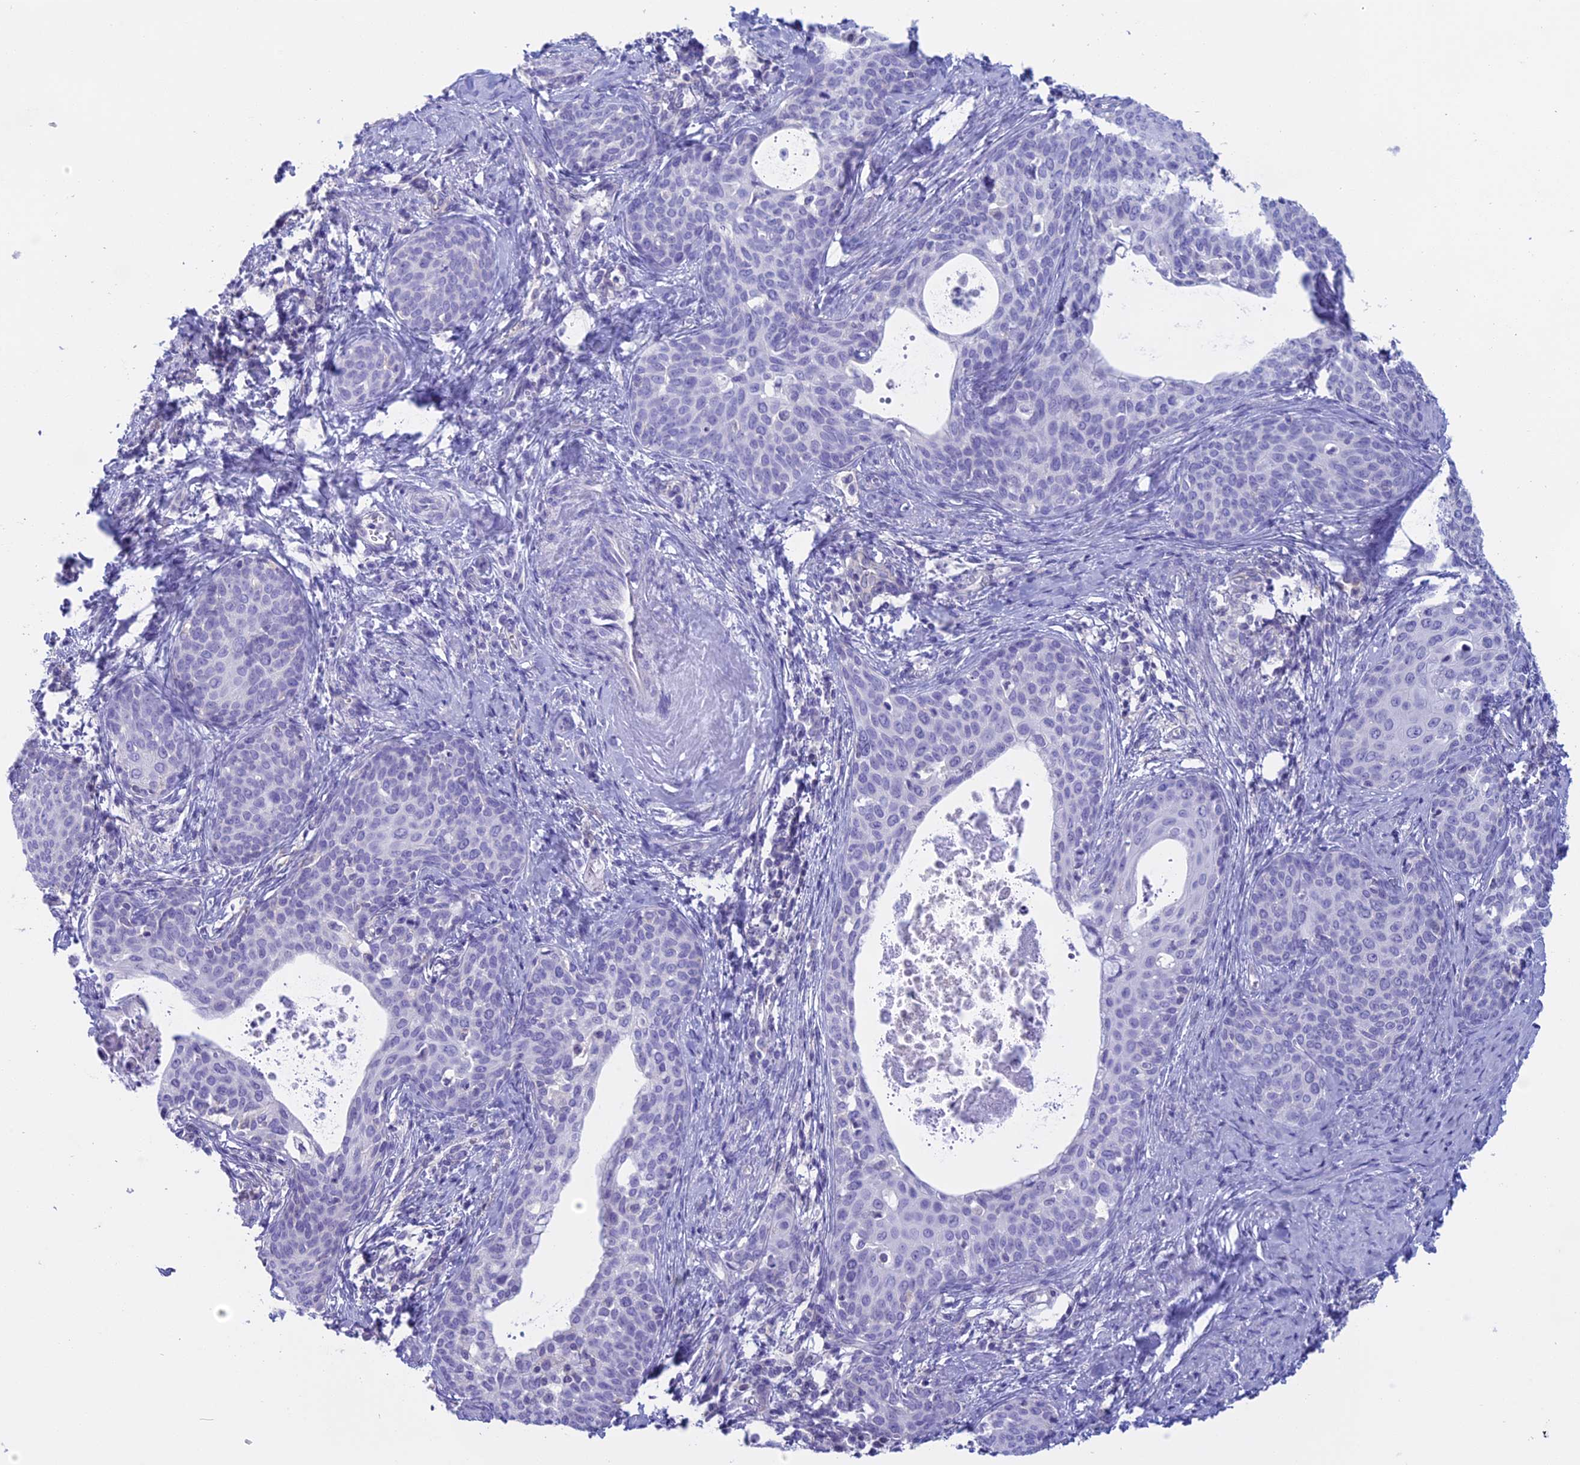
{"staining": {"intensity": "negative", "quantity": "none", "location": "none"}, "tissue": "cervical cancer", "cell_type": "Tumor cells", "image_type": "cancer", "snomed": [{"axis": "morphology", "description": "Squamous cell carcinoma, NOS"}, {"axis": "topography", "description": "Cervix"}], "caption": "IHC micrograph of human cervical squamous cell carcinoma stained for a protein (brown), which shows no staining in tumor cells.", "gene": "RP1", "patient": {"sex": "female", "age": 52}}